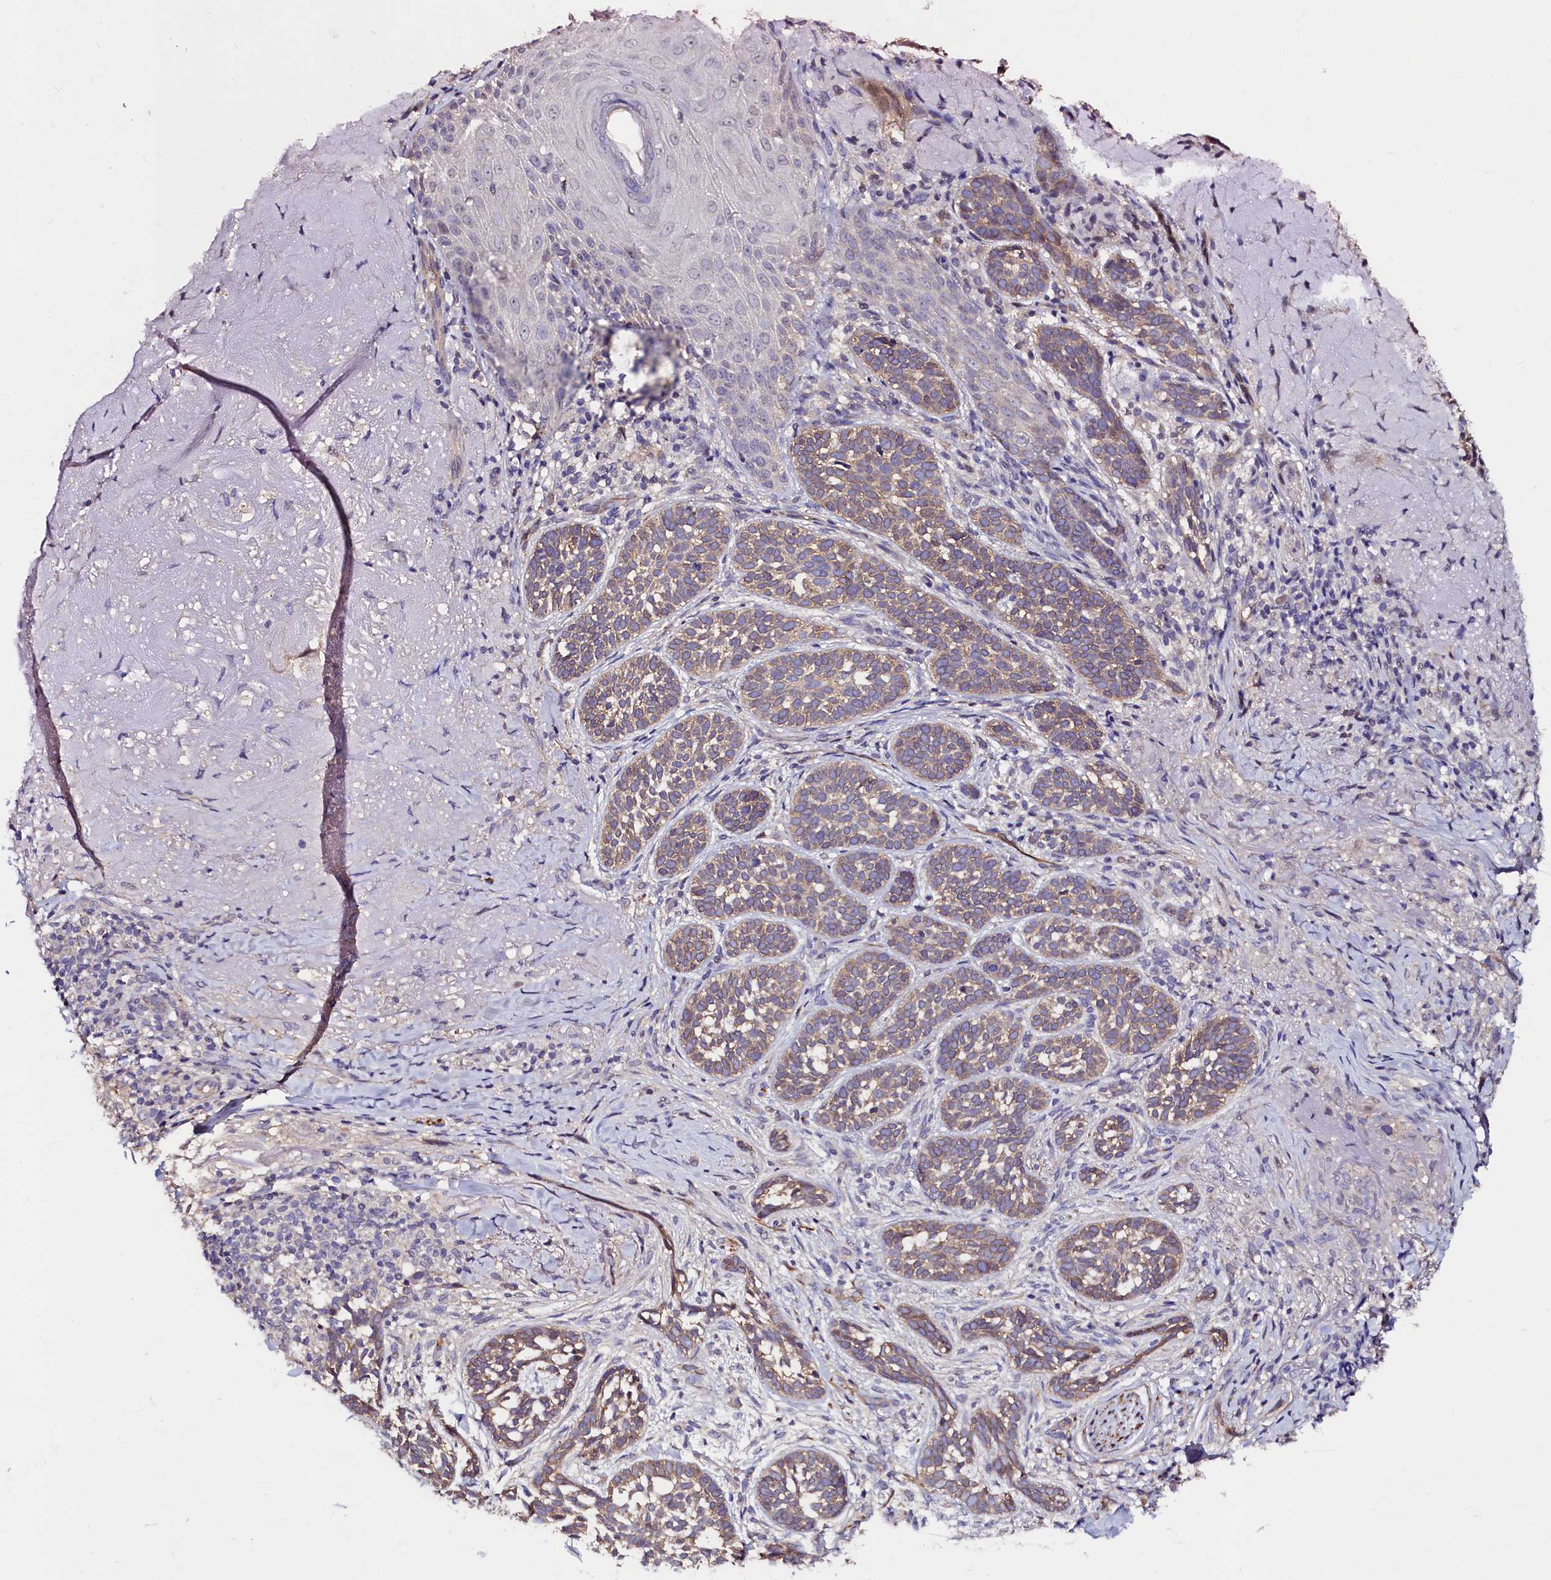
{"staining": {"intensity": "weak", "quantity": ">75%", "location": "cytoplasmic/membranous"}, "tissue": "skin cancer", "cell_type": "Tumor cells", "image_type": "cancer", "snomed": [{"axis": "morphology", "description": "Basal cell carcinoma"}, {"axis": "topography", "description": "Skin"}], "caption": "Tumor cells reveal low levels of weak cytoplasmic/membranous expression in about >75% of cells in skin cancer.", "gene": "PALM", "patient": {"sex": "male", "age": 71}}